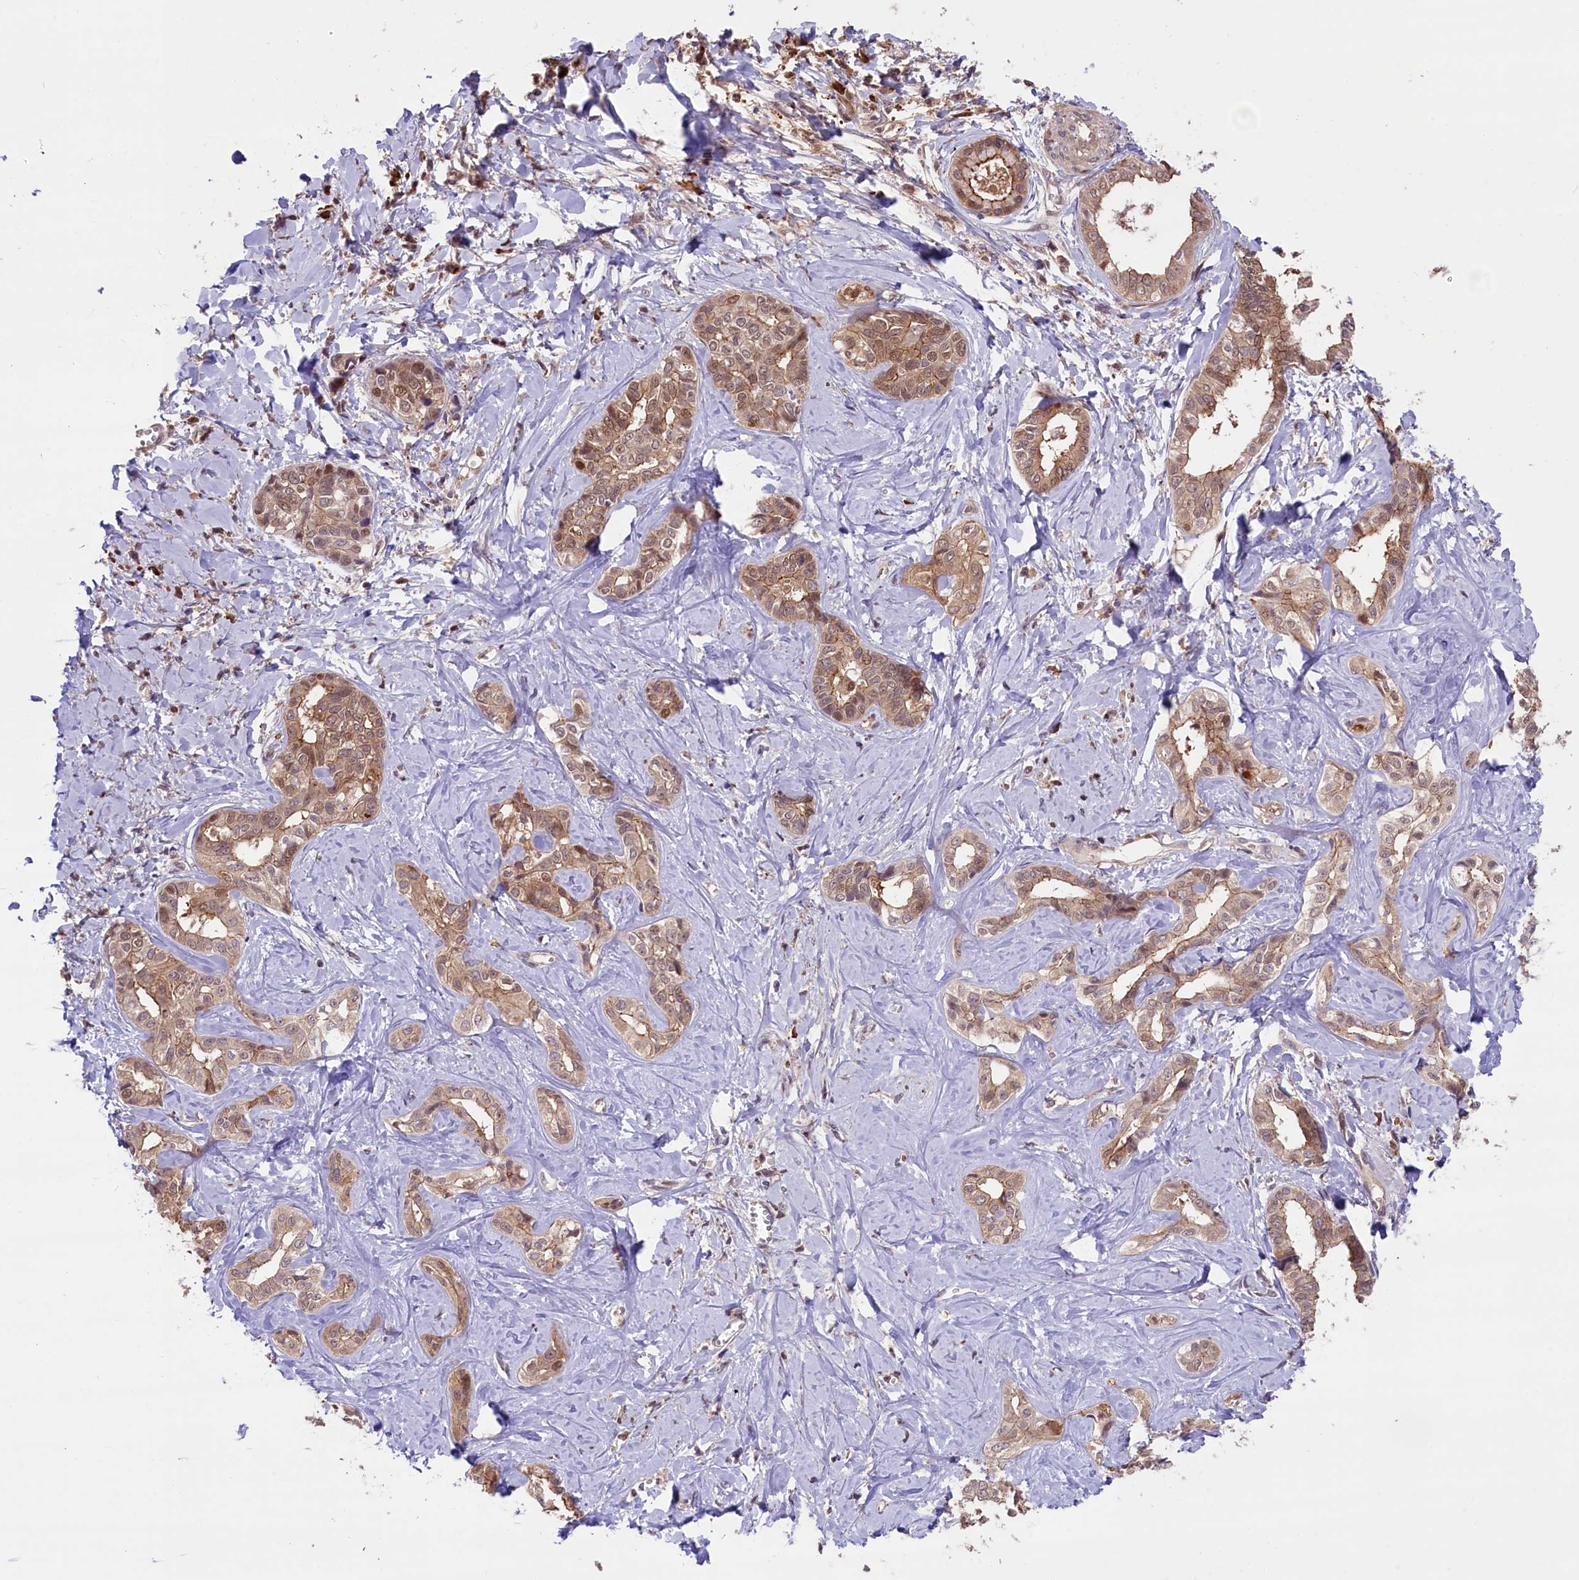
{"staining": {"intensity": "moderate", "quantity": "25%-75%", "location": "cytoplasmic/membranous,nuclear"}, "tissue": "liver cancer", "cell_type": "Tumor cells", "image_type": "cancer", "snomed": [{"axis": "morphology", "description": "Cholangiocarcinoma"}, {"axis": "topography", "description": "Liver"}], "caption": "Liver cancer (cholangiocarcinoma) stained for a protein exhibits moderate cytoplasmic/membranous and nuclear positivity in tumor cells. The protein is shown in brown color, while the nuclei are stained blue.", "gene": "RIC8A", "patient": {"sex": "female", "age": 77}}